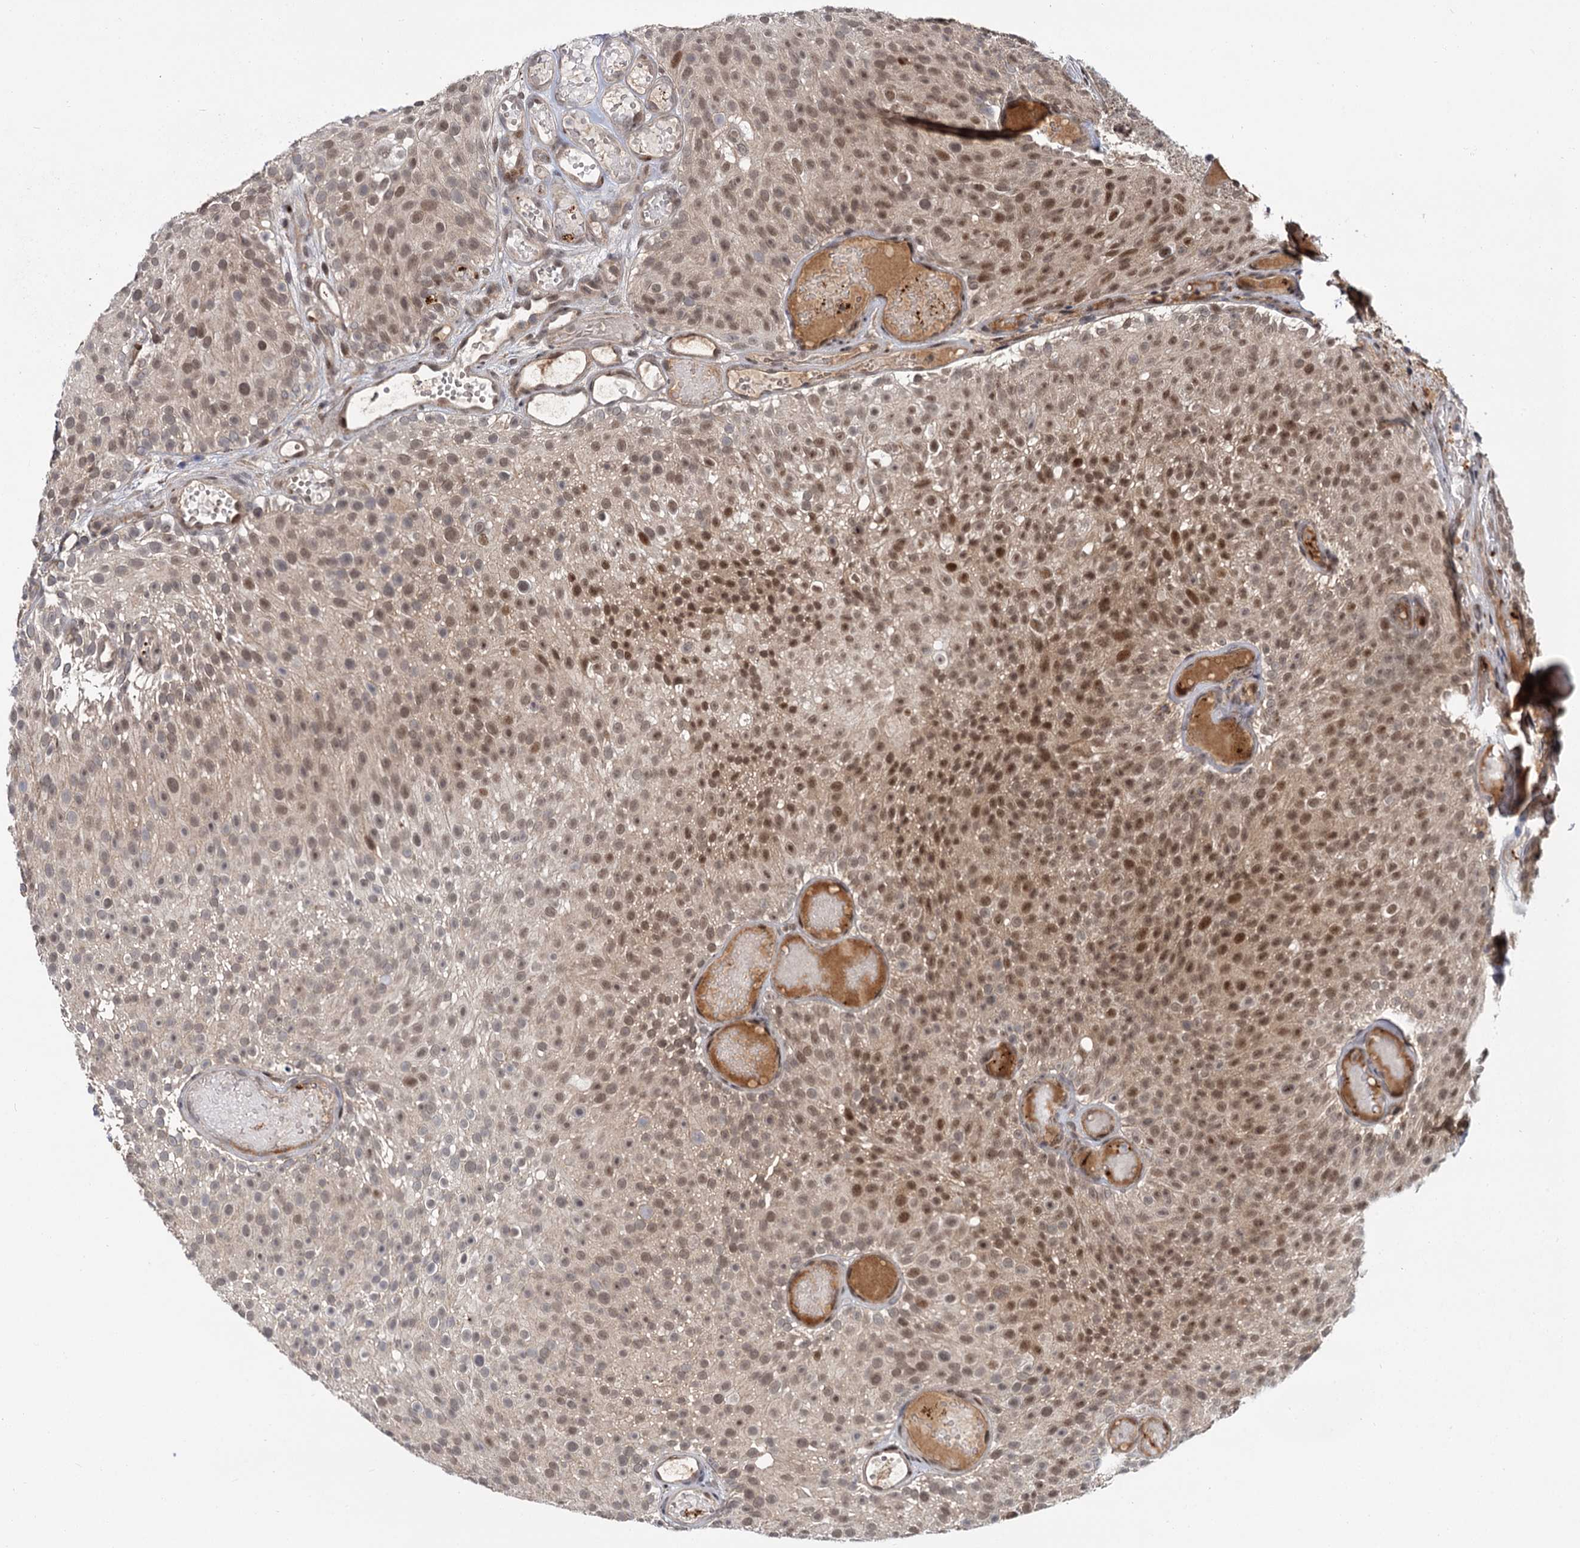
{"staining": {"intensity": "moderate", "quantity": ">75%", "location": "nuclear"}, "tissue": "urothelial cancer", "cell_type": "Tumor cells", "image_type": "cancer", "snomed": [{"axis": "morphology", "description": "Urothelial carcinoma, Low grade"}, {"axis": "topography", "description": "Urinary bladder"}], "caption": "Protein staining of low-grade urothelial carcinoma tissue displays moderate nuclear positivity in about >75% of tumor cells.", "gene": "MBD6", "patient": {"sex": "male", "age": 78}}